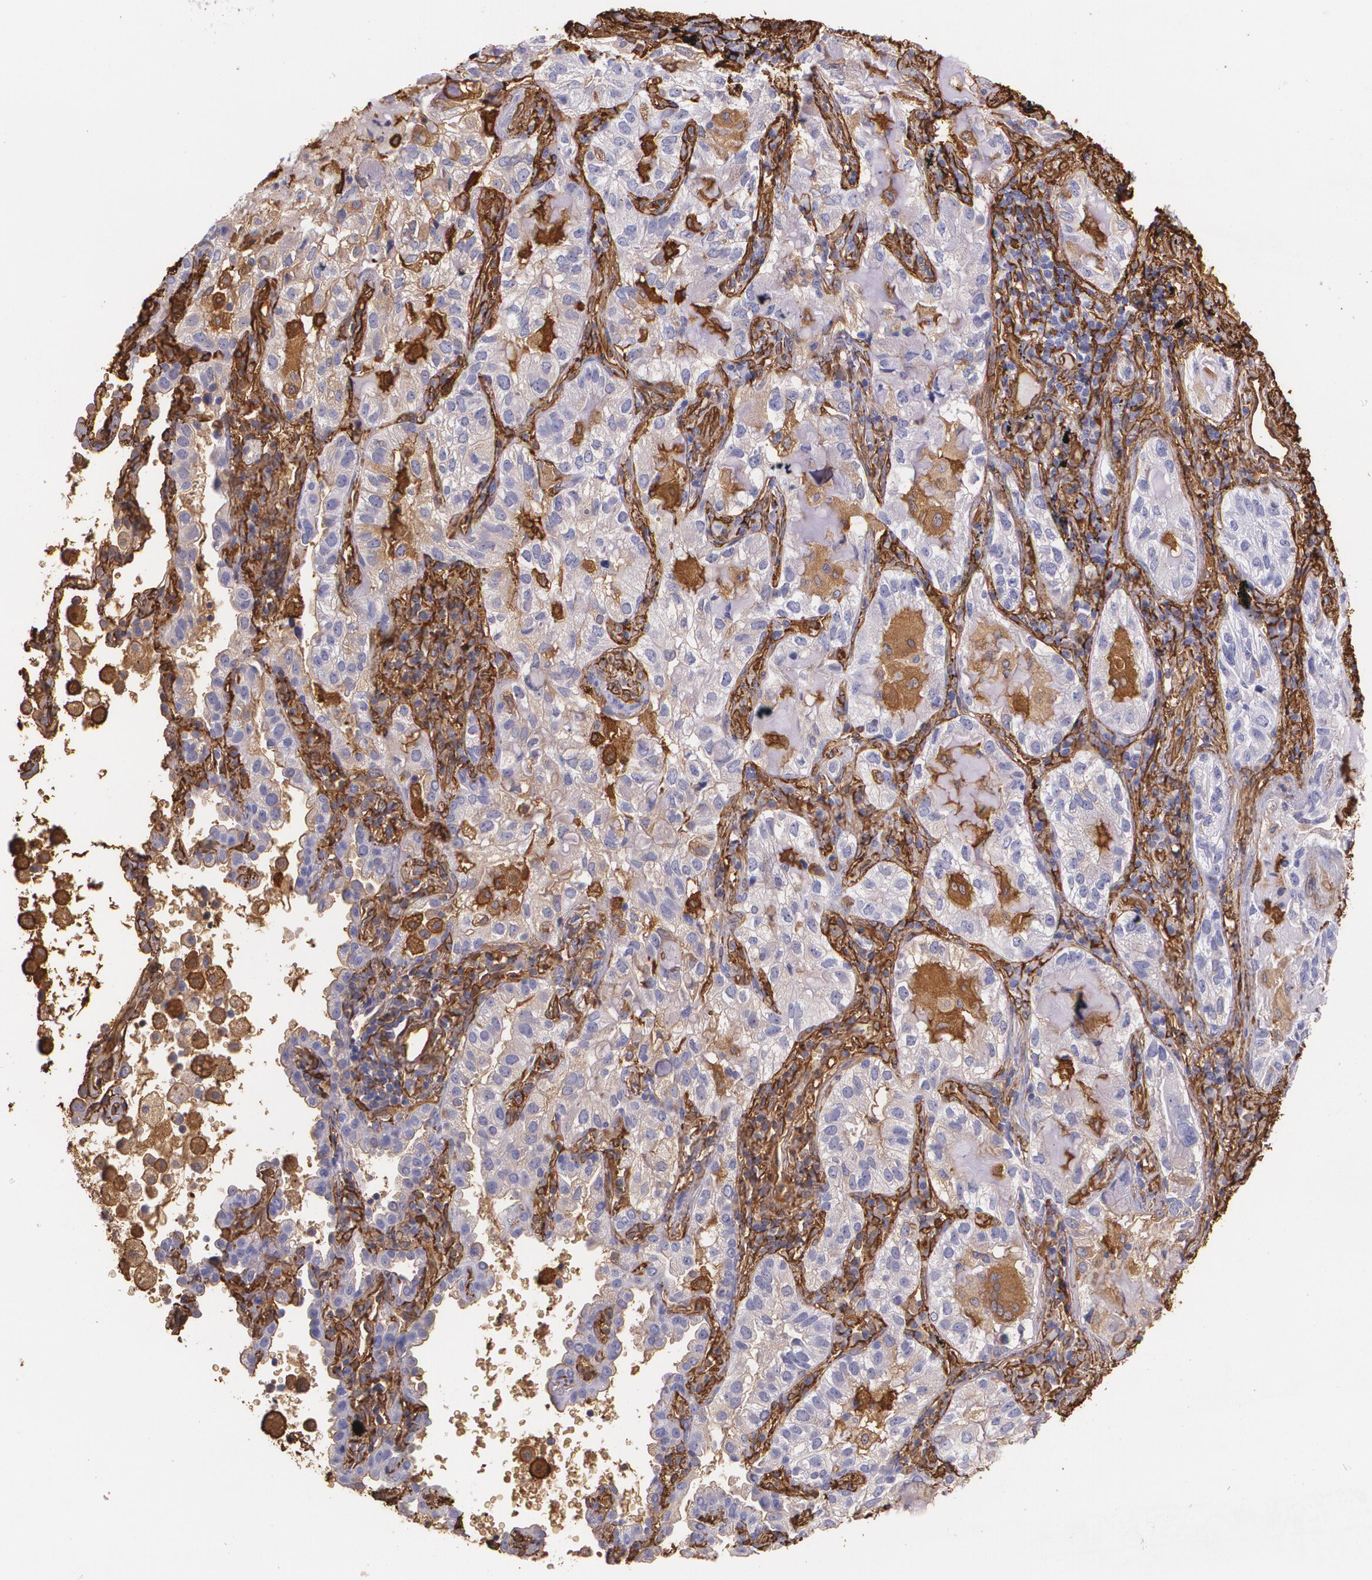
{"staining": {"intensity": "negative", "quantity": "none", "location": "none"}, "tissue": "lung cancer", "cell_type": "Tumor cells", "image_type": "cancer", "snomed": [{"axis": "morphology", "description": "Adenocarcinoma, NOS"}, {"axis": "topography", "description": "Lung"}], "caption": "This is an immunohistochemistry image of adenocarcinoma (lung). There is no expression in tumor cells.", "gene": "MMP2", "patient": {"sex": "female", "age": 50}}